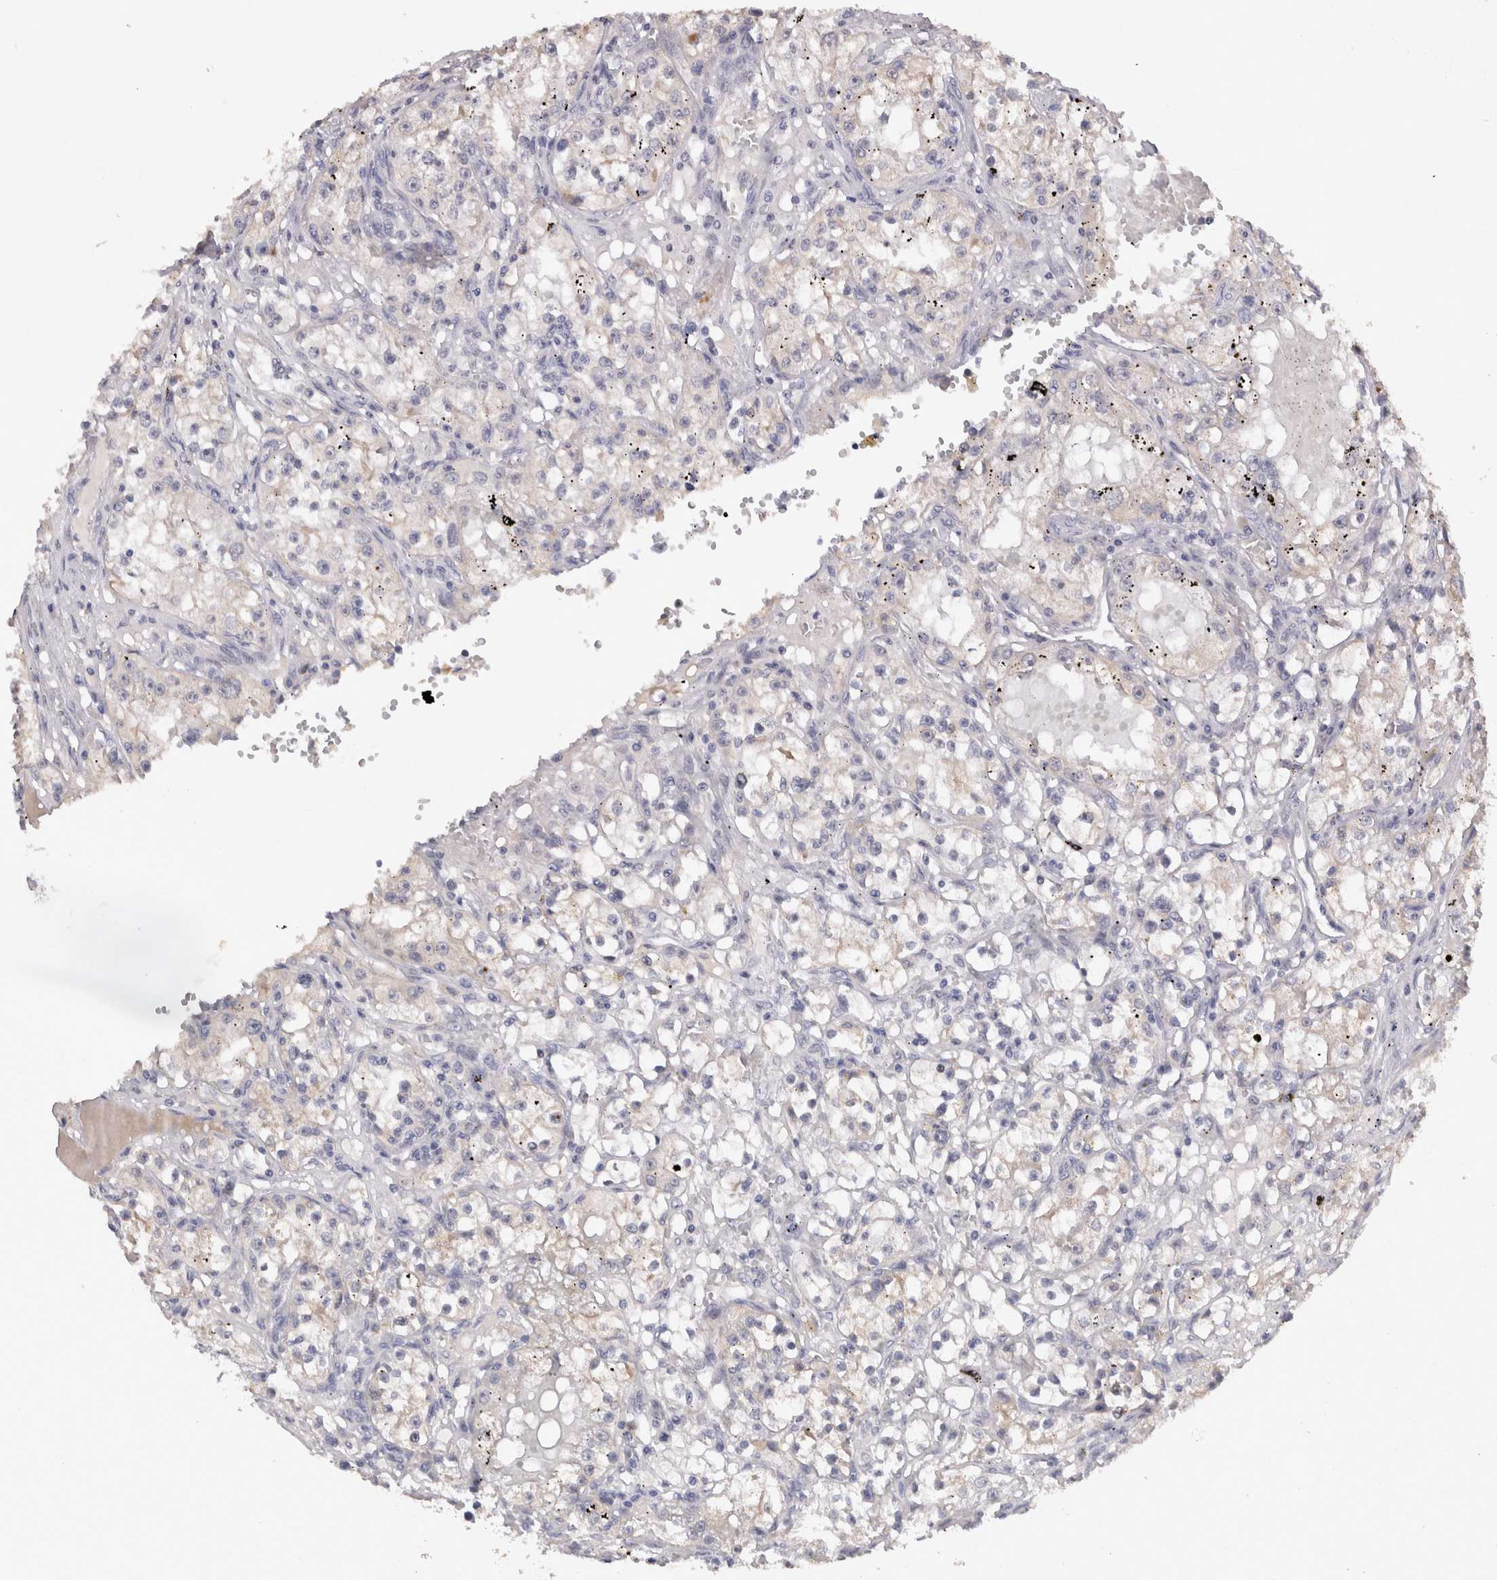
{"staining": {"intensity": "negative", "quantity": "none", "location": "none"}, "tissue": "renal cancer", "cell_type": "Tumor cells", "image_type": "cancer", "snomed": [{"axis": "morphology", "description": "Adenocarcinoma, NOS"}, {"axis": "topography", "description": "Kidney"}], "caption": "IHC image of neoplastic tissue: adenocarcinoma (renal) stained with DAB demonstrates no significant protein expression in tumor cells. (Brightfield microscopy of DAB (3,3'-diaminobenzidine) IHC at high magnification).", "gene": "CRYBG1", "patient": {"sex": "male", "age": 56}}